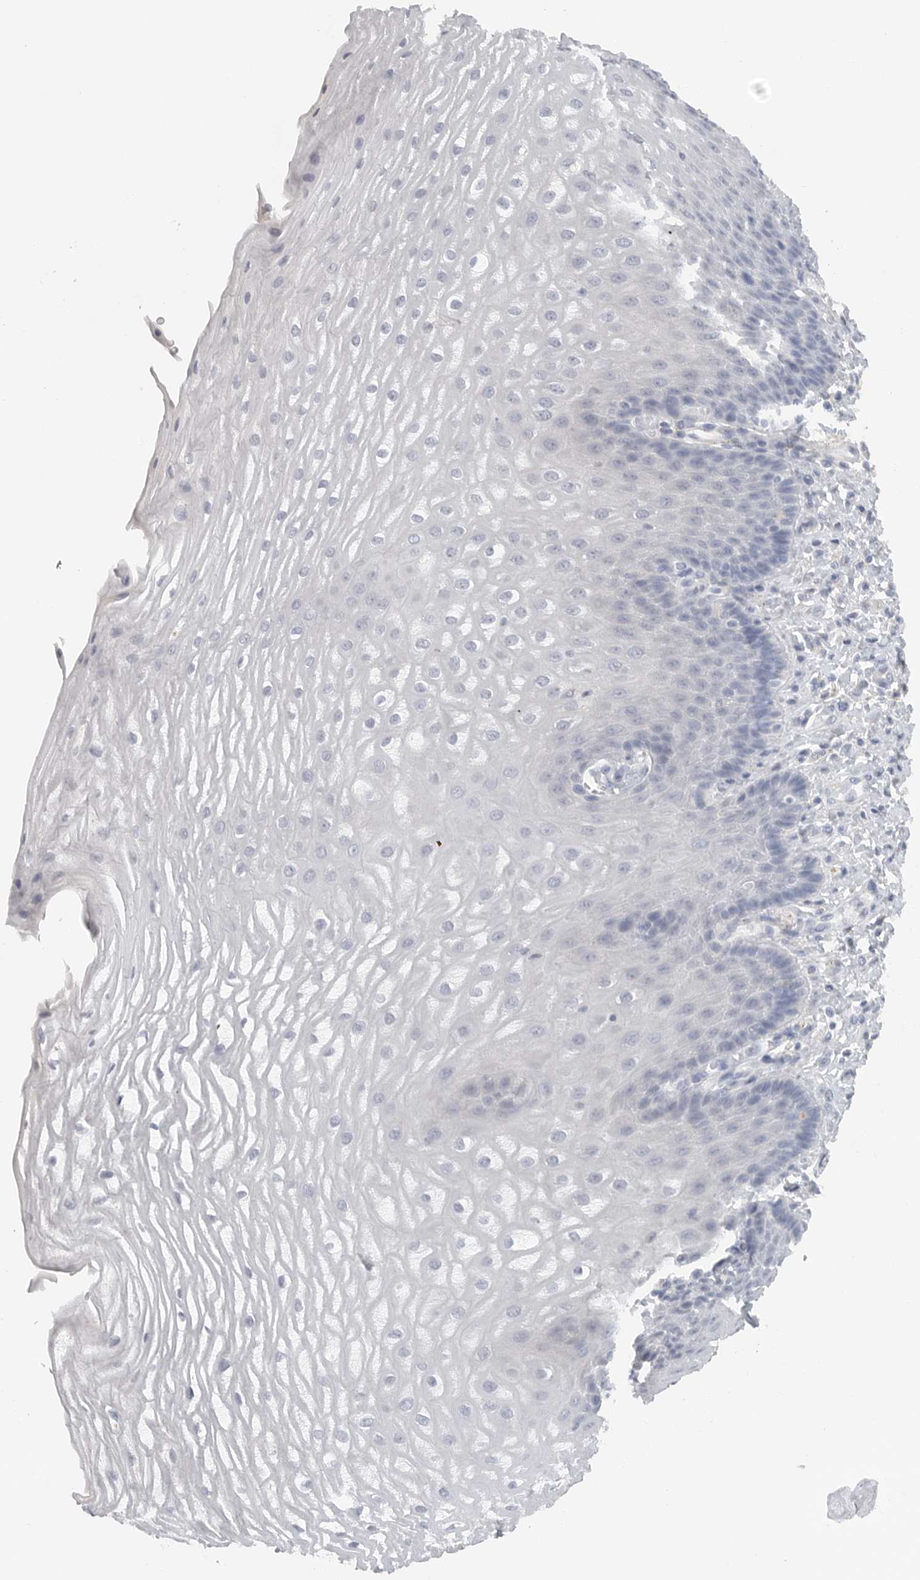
{"staining": {"intensity": "negative", "quantity": "none", "location": "none"}, "tissue": "esophagus", "cell_type": "Squamous epithelial cells", "image_type": "normal", "snomed": [{"axis": "morphology", "description": "Normal tissue, NOS"}, {"axis": "topography", "description": "Esophagus"}], "caption": "This is a histopathology image of IHC staining of benign esophagus, which shows no positivity in squamous epithelial cells.", "gene": "PAM", "patient": {"sex": "male", "age": 54}}